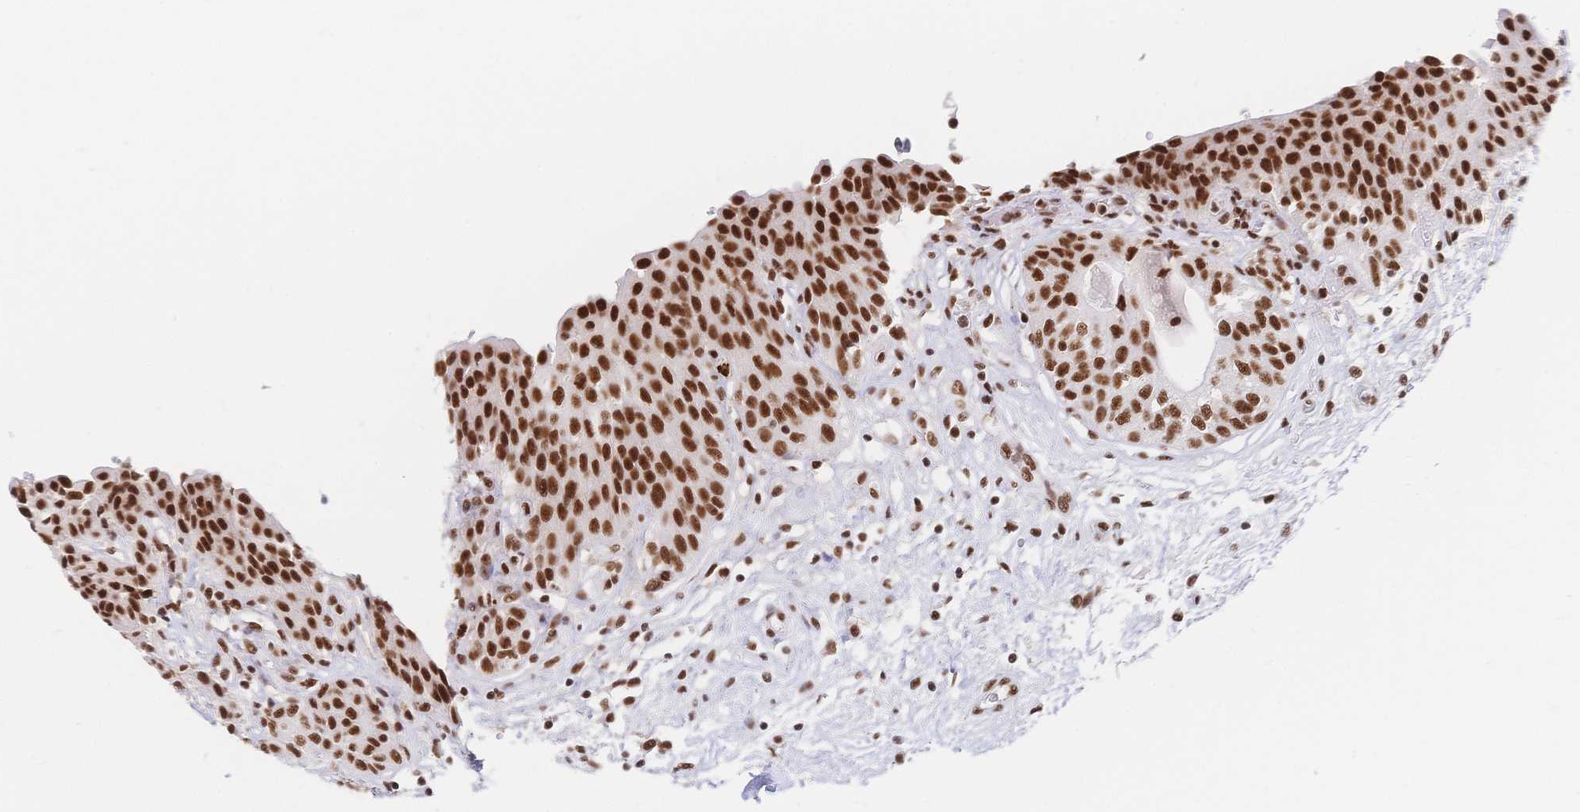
{"staining": {"intensity": "strong", "quantity": ">75%", "location": "nuclear"}, "tissue": "urinary bladder", "cell_type": "Urothelial cells", "image_type": "normal", "snomed": [{"axis": "morphology", "description": "Normal tissue, NOS"}, {"axis": "topography", "description": "Urinary bladder"}], "caption": "Urinary bladder was stained to show a protein in brown. There is high levels of strong nuclear positivity in about >75% of urothelial cells. The protein of interest is shown in brown color, while the nuclei are stained blue.", "gene": "SRSF1", "patient": {"sex": "male", "age": 68}}